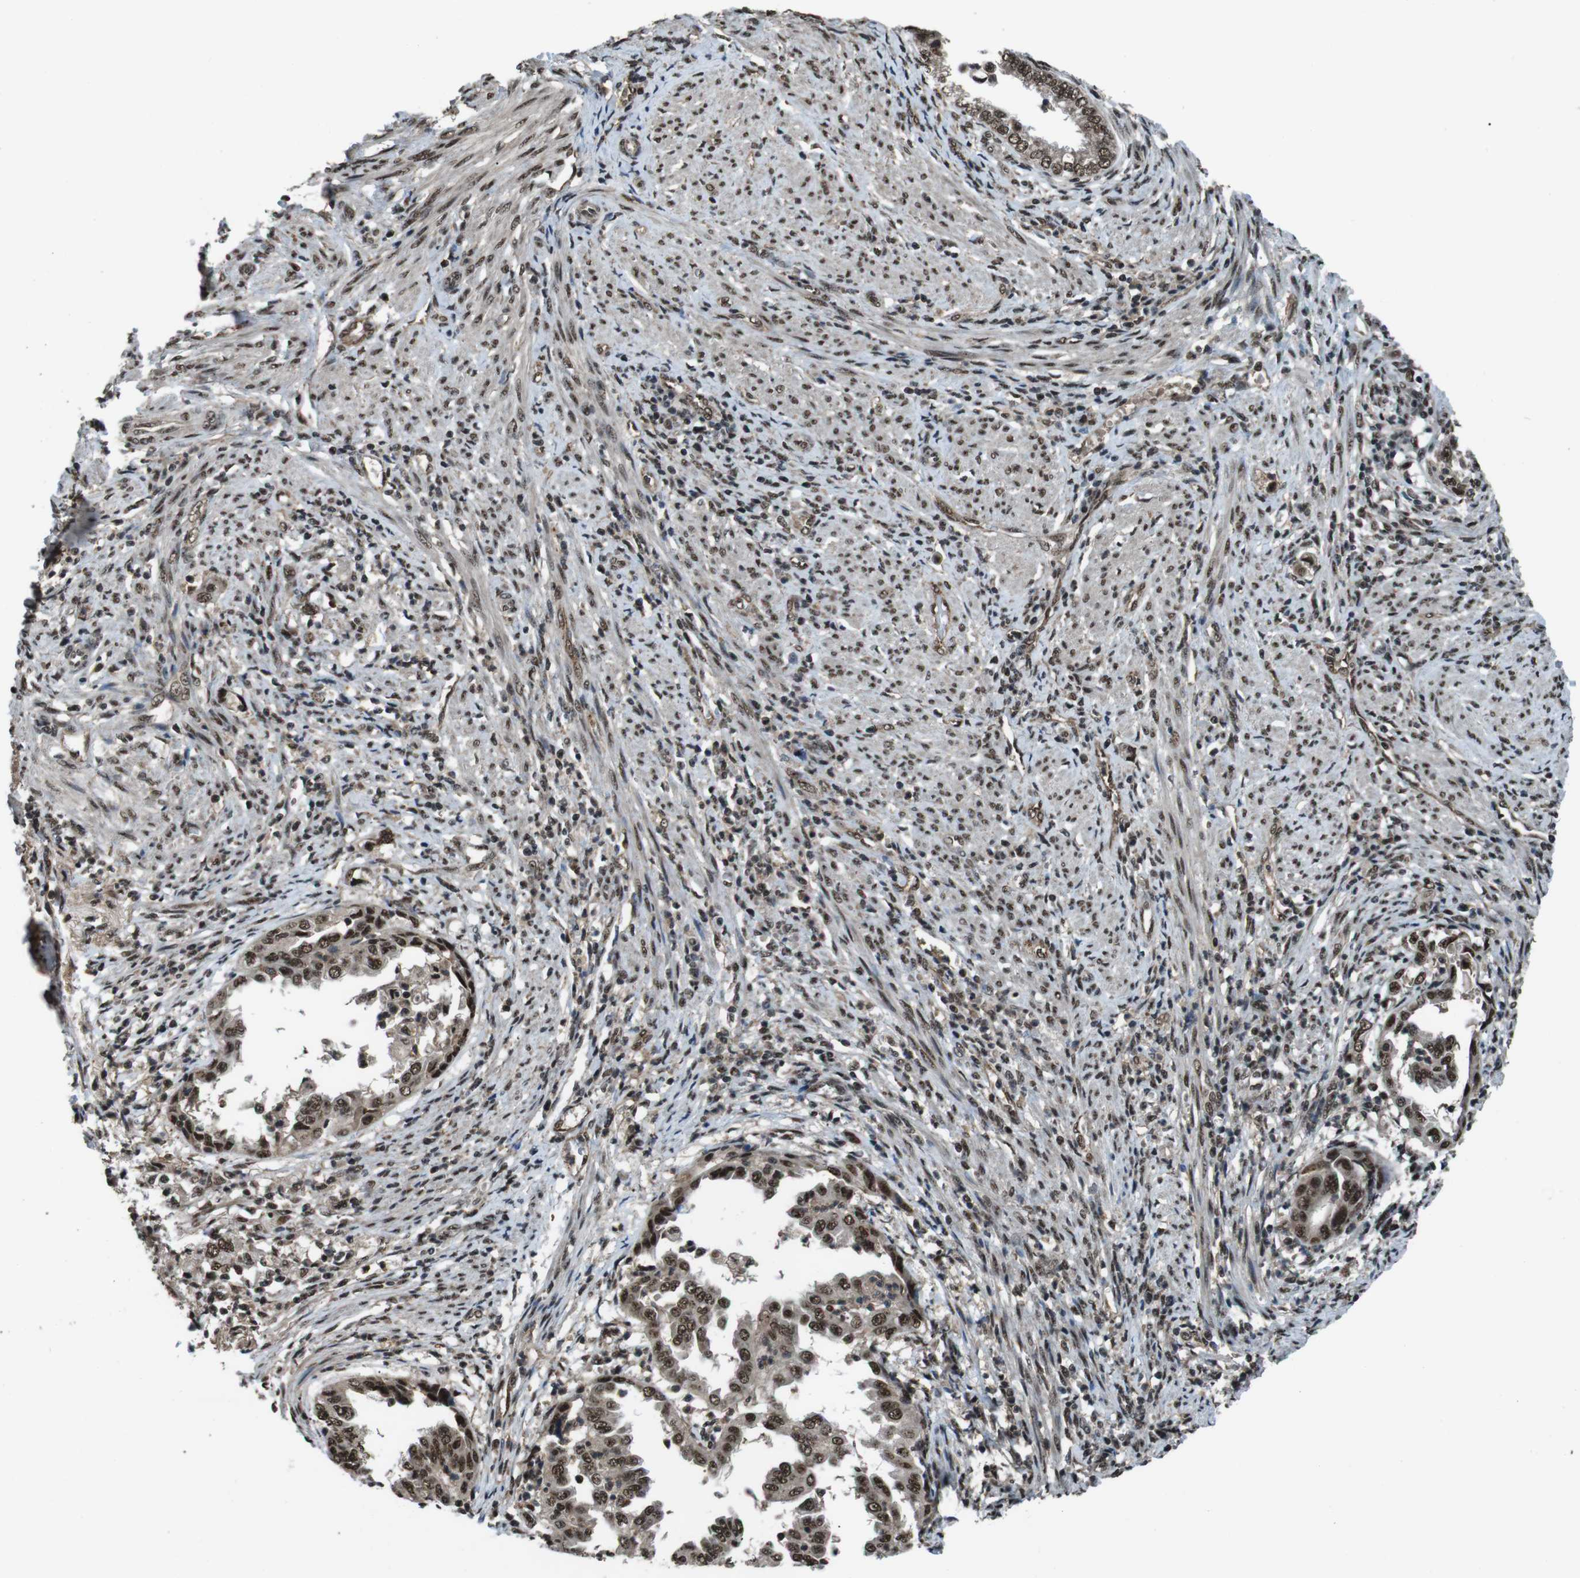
{"staining": {"intensity": "strong", "quantity": ">75%", "location": "cytoplasmic/membranous,nuclear"}, "tissue": "endometrial cancer", "cell_type": "Tumor cells", "image_type": "cancer", "snomed": [{"axis": "morphology", "description": "Adenocarcinoma, NOS"}, {"axis": "topography", "description": "Endometrium"}], "caption": "IHC histopathology image of neoplastic tissue: human endometrial adenocarcinoma stained using IHC reveals high levels of strong protein expression localized specifically in the cytoplasmic/membranous and nuclear of tumor cells, appearing as a cytoplasmic/membranous and nuclear brown color.", "gene": "NR4A2", "patient": {"sex": "female", "age": 85}}